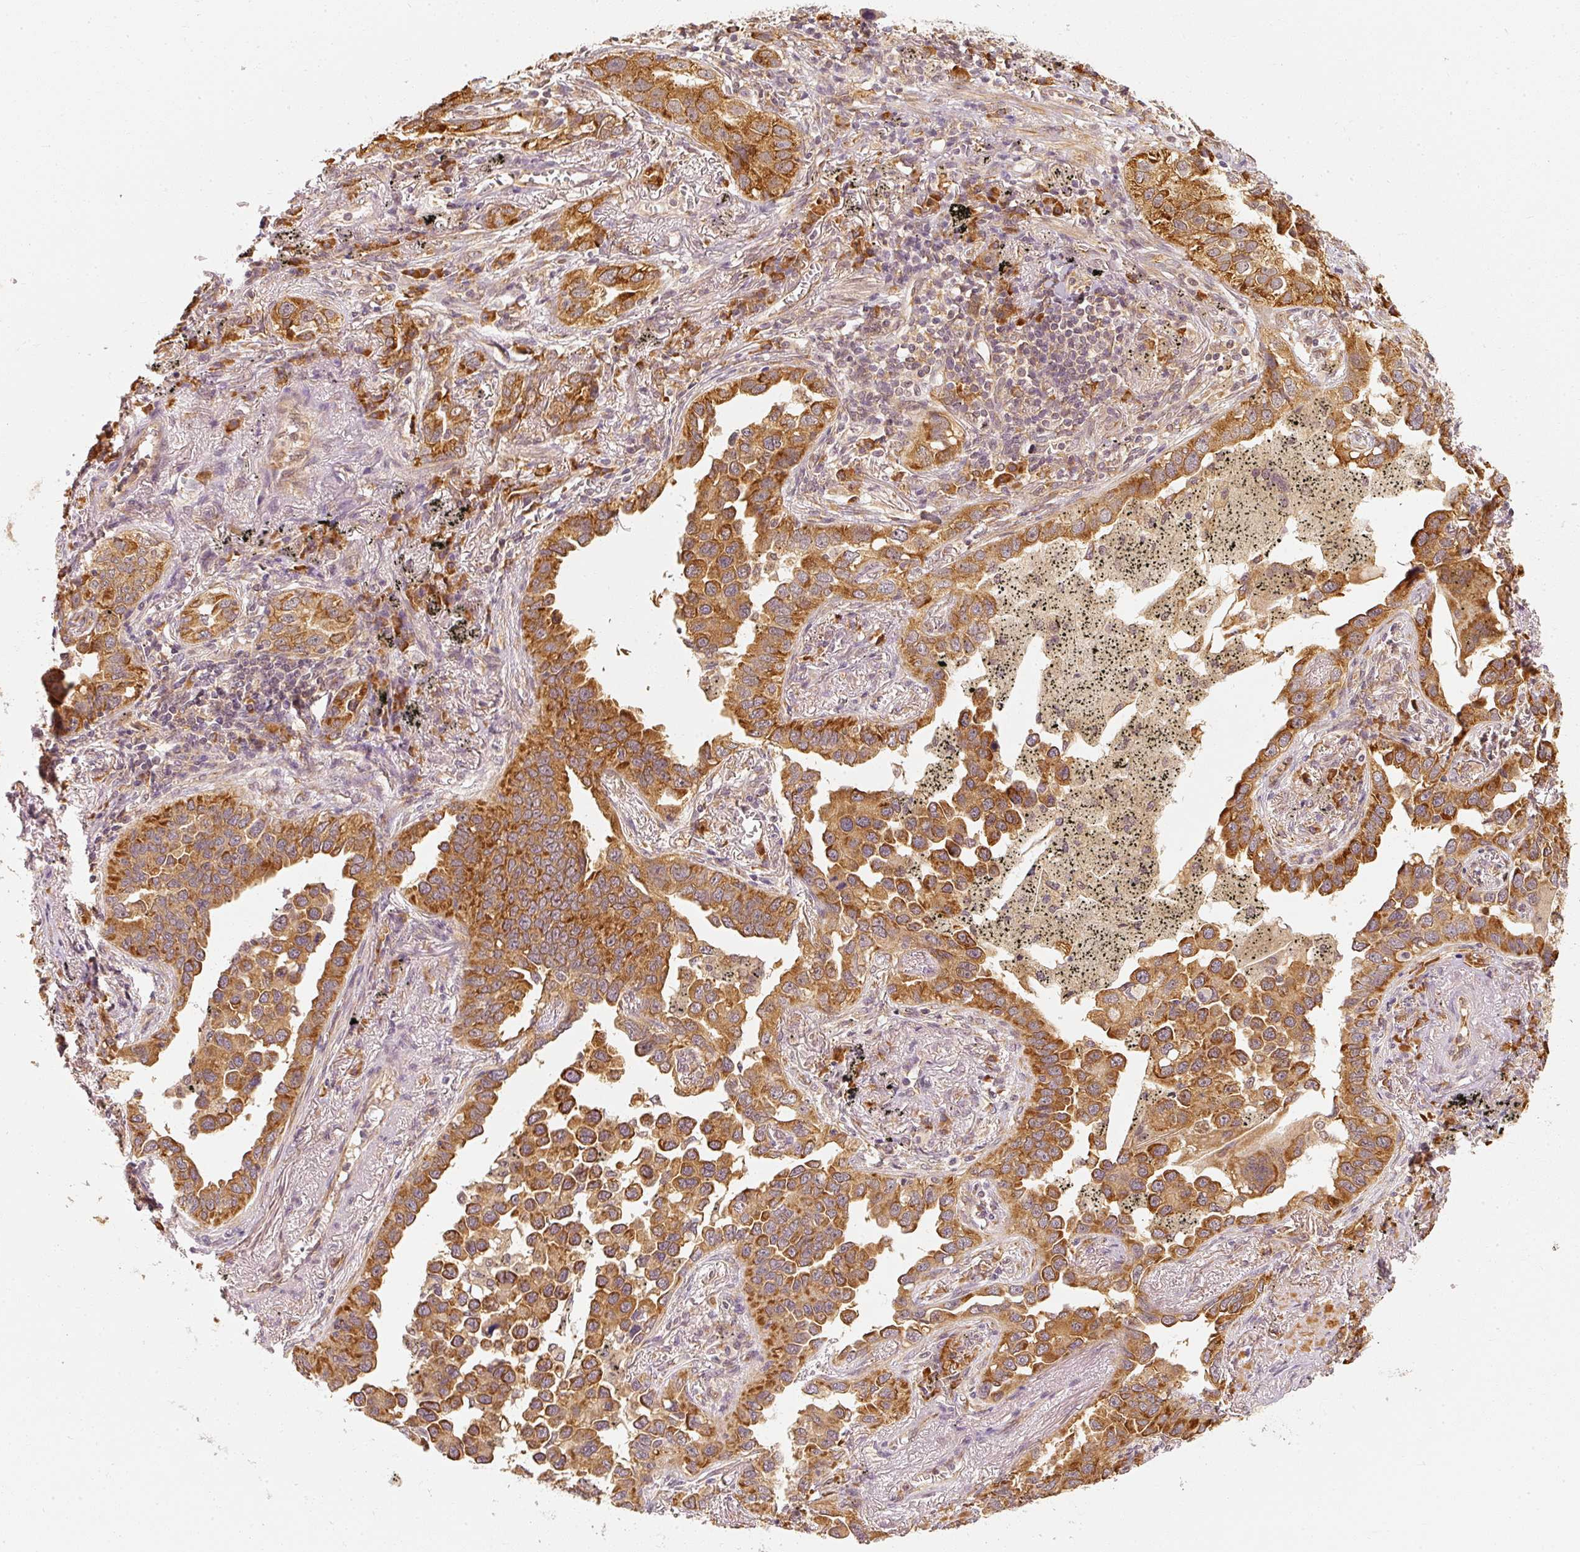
{"staining": {"intensity": "strong", "quantity": ">75%", "location": "cytoplasmic/membranous"}, "tissue": "lung cancer", "cell_type": "Tumor cells", "image_type": "cancer", "snomed": [{"axis": "morphology", "description": "Adenocarcinoma, NOS"}, {"axis": "topography", "description": "Lung"}], "caption": "There is high levels of strong cytoplasmic/membranous positivity in tumor cells of adenocarcinoma (lung), as demonstrated by immunohistochemical staining (brown color).", "gene": "EEF1A2", "patient": {"sex": "male", "age": 67}}